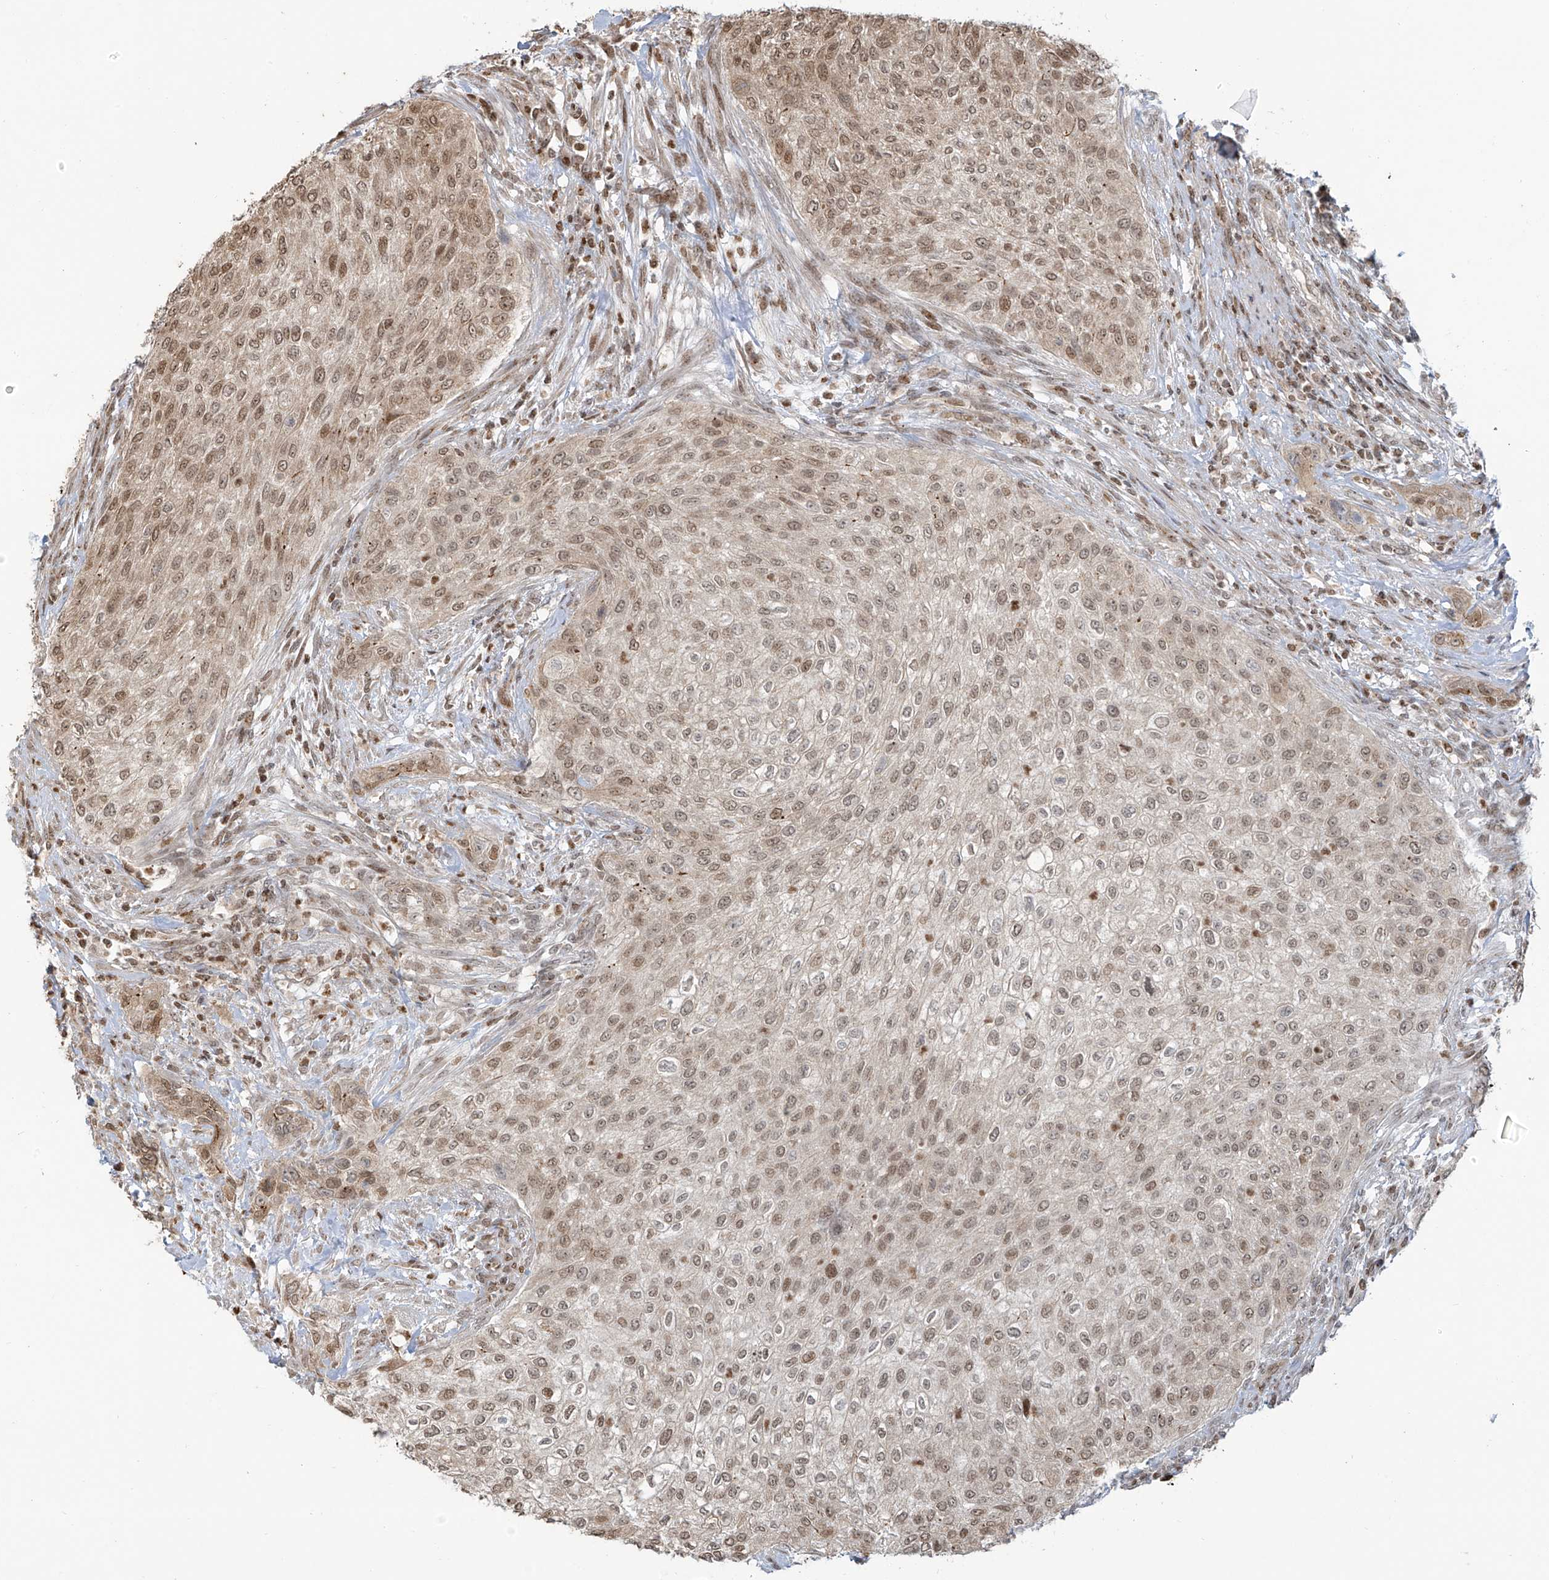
{"staining": {"intensity": "moderate", "quantity": ">75%", "location": "nuclear"}, "tissue": "urothelial cancer", "cell_type": "Tumor cells", "image_type": "cancer", "snomed": [{"axis": "morphology", "description": "Urothelial carcinoma, High grade"}, {"axis": "topography", "description": "Urinary bladder"}], "caption": "Tumor cells show moderate nuclear expression in approximately >75% of cells in high-grade urothelial carcinoma.", "gene": "VMP1", "patient": {"sex": "male", "age": 35}}